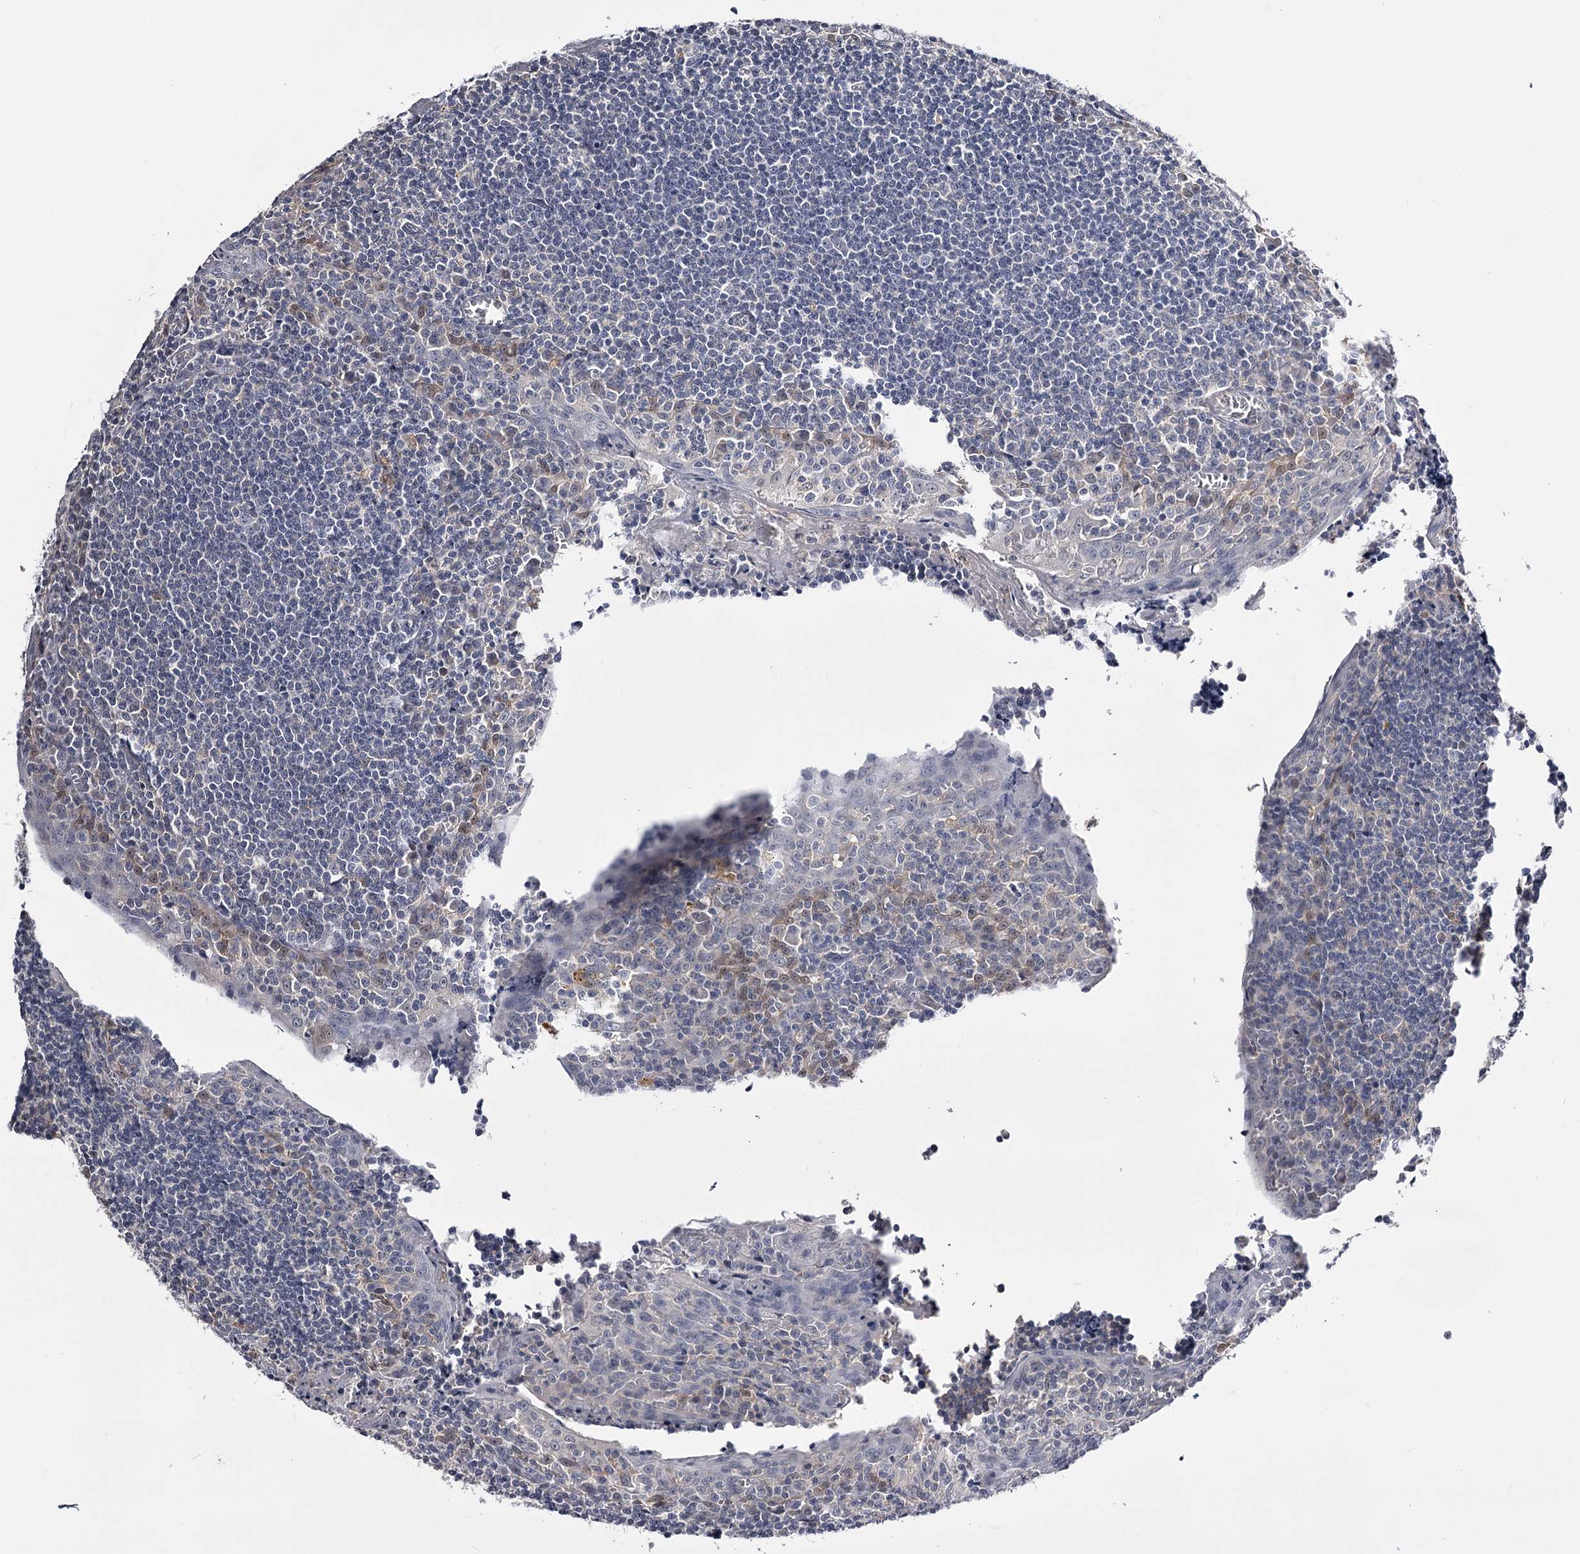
{"staining": {"intensity": "negative", "quantity": "none", "location": "none"}, "tissue": "tonsil", "cell_type": "Germinal center cells", "image_type": "normal", "snomed": [{"axis": "morphology", "description": "Normal tissue, NOS"}, {"axis": "topography", "description": "Tonsil"}], "caption": "Immunohistochemistry (IHC) of unremarkable human tonsil shows no staining in germinal center cells. (DAB (3,3'-diaminobenzidine) immunohistochemistry (IHC), high magnification).", "gene": "GSTO1", "patient": {"sex": "male", "age": 27}}